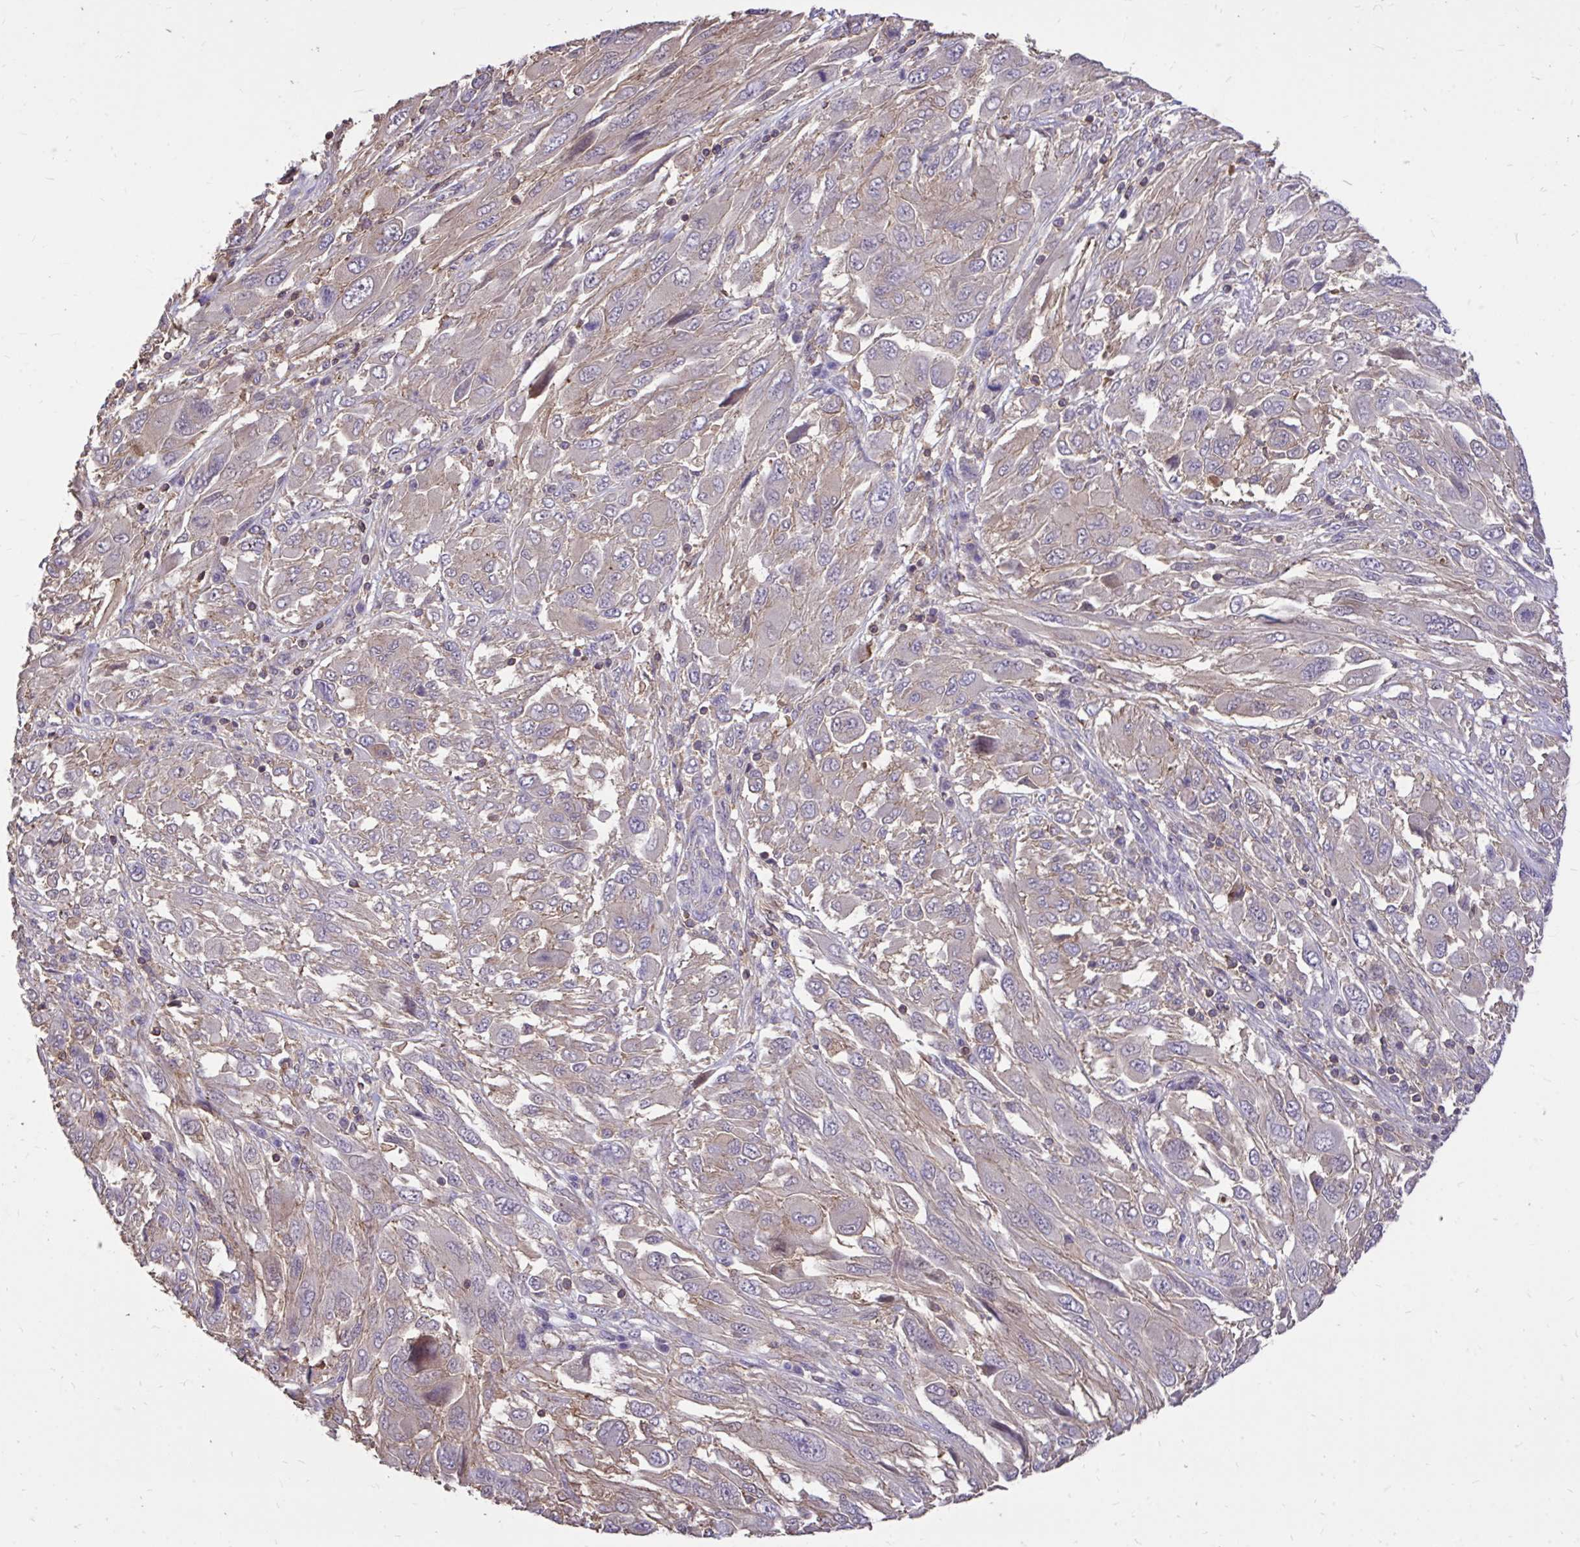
{"staining": {"intensity": "negative", "quantity": "none", "location": "none"}, "tissue": "melanoma", "cell_type": "Tumor cells", "image_type": "cancer", "snomed": [{"axis": "morphology", "description": "Malignant melanoma, NOS"}, {"axis": "topography", "description": "Skin"}], "caption": "DAB immunohistochemical staining of melanoma shows no significant positivity in tumor cells.", "gene": "IGFL2", "patient": {"sex": "female", "age": 91}}